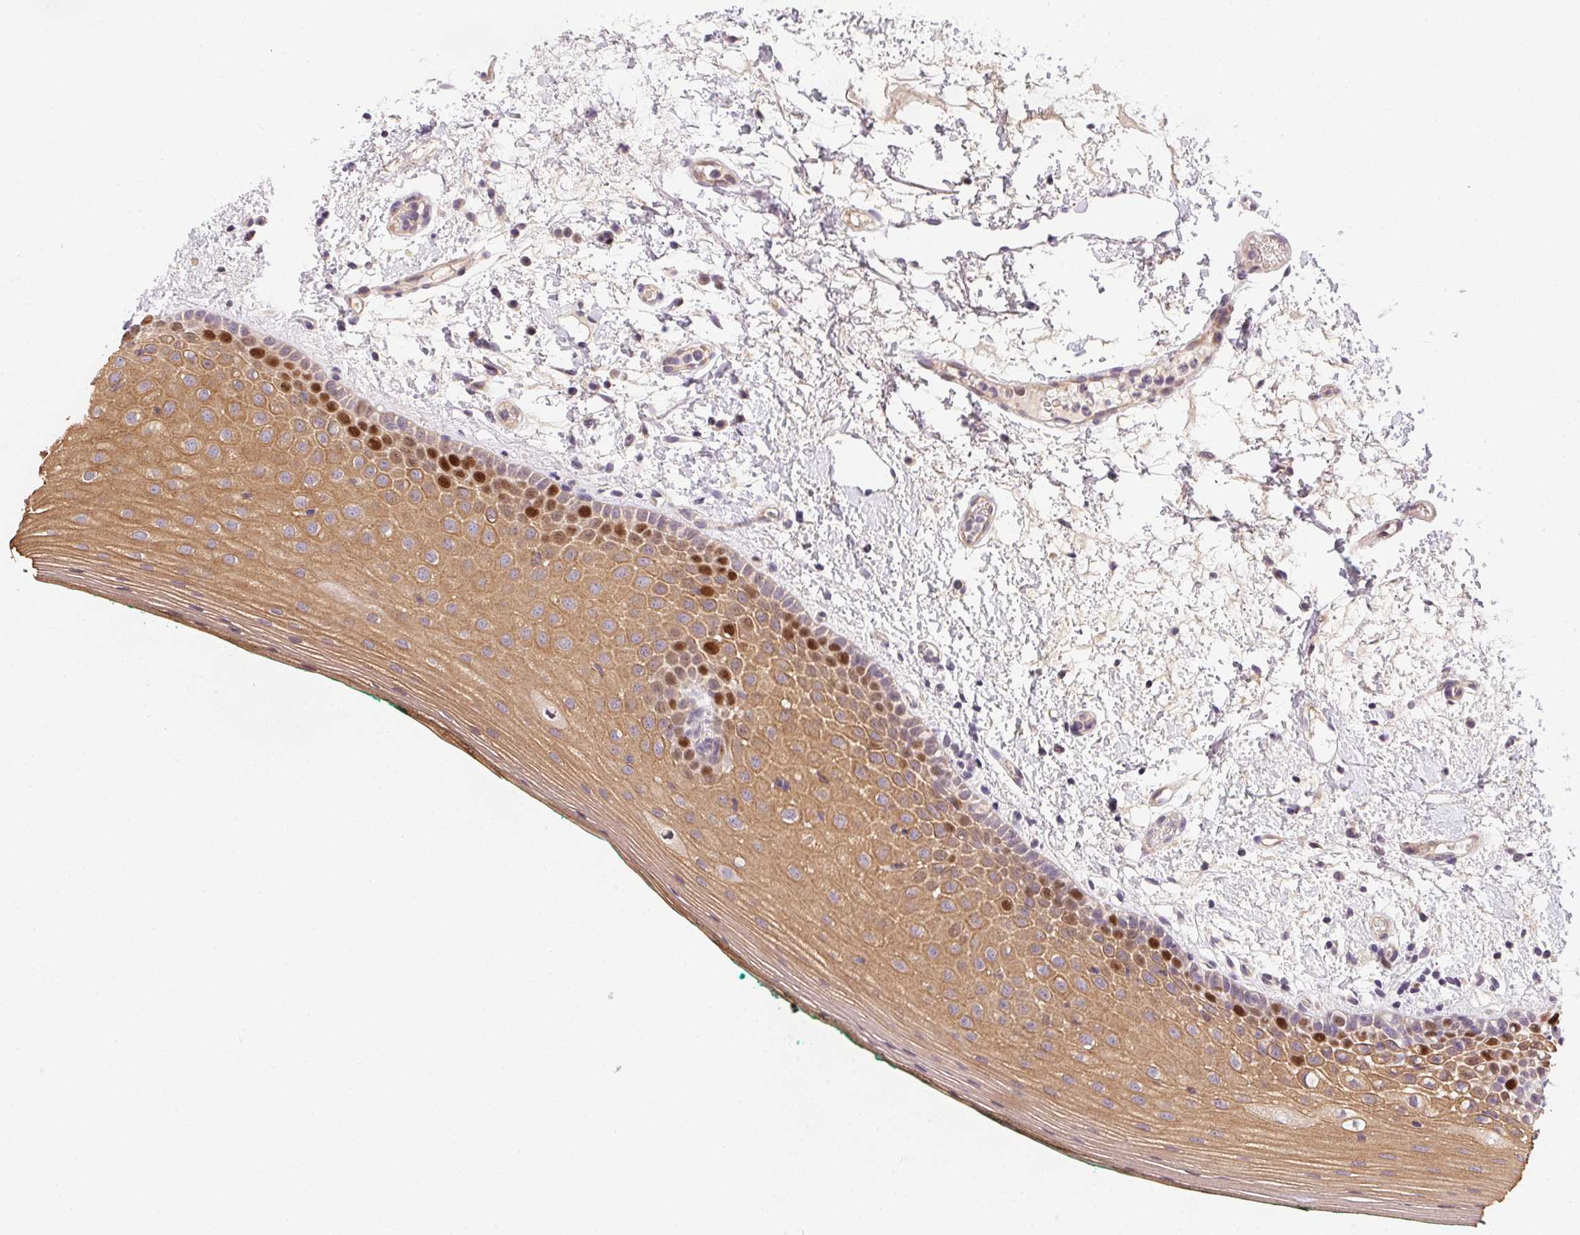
{"staining": {"intensity": "moderate", "quantity": ">75%", "location": "cytoplasmic/membranous,nuclear"}, "tissue": "oral mucosa", "cell_type": "Squamous epithelial cells", "image_type": "normal", "snomed": [{"axis": "morphology", "description": "Normal tissue, NOS"}, {"axis": "topography", "description": "Oral tissue"}], "caption": "A high-resolution photomicrograph shows immunohistochemistry (IHC) staining of unremarkable oral mucosa, which exhibits moderate cytoplasmic/membranous,nuclear staining in approximately >75% of squamous epithelial cells.", "gene": "HELLS", "patient": {"sex": "female", "age": 83}}